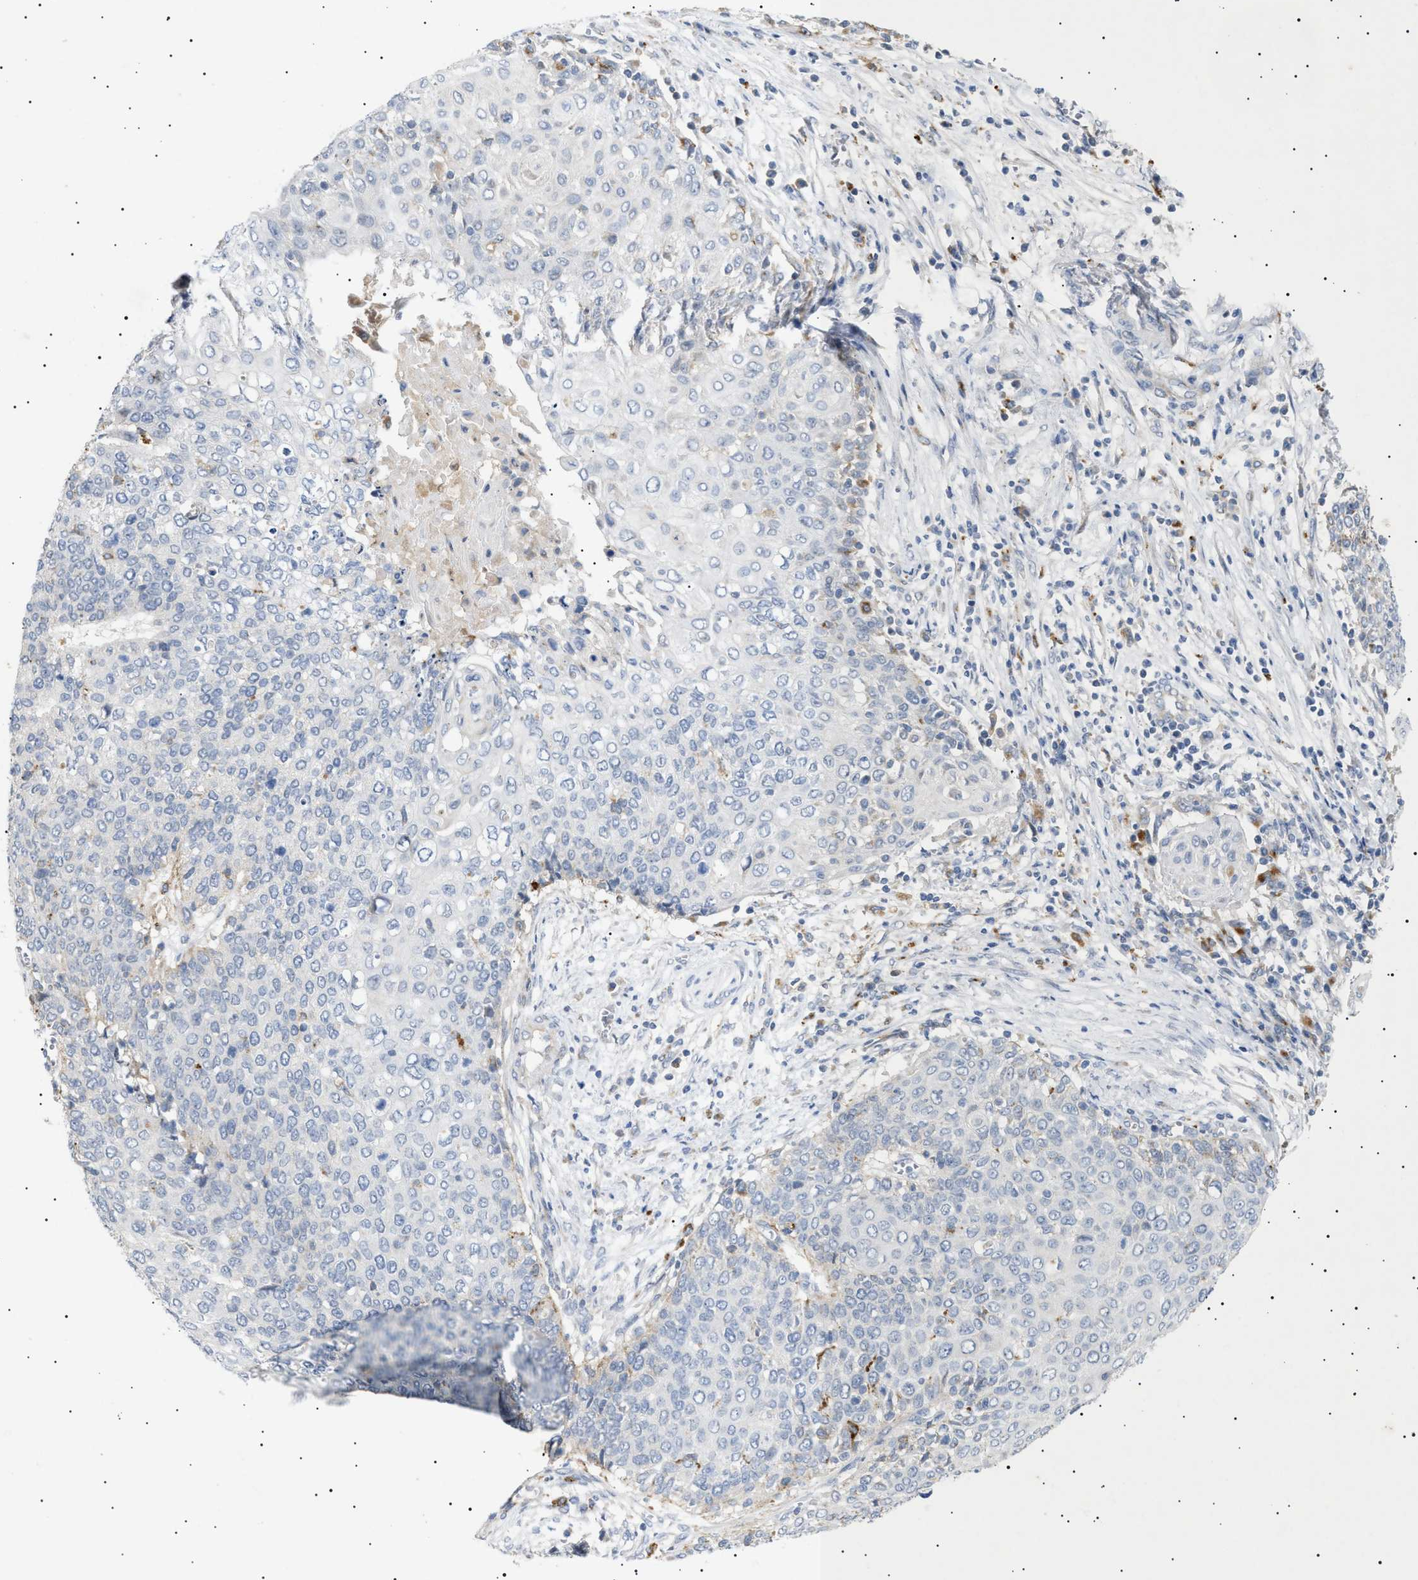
{"staining": {"intensity": "negative", "quantity": "none", "location": "none"}, "tissue": "cervical cancer", "cell_type": "Tumor cells", "image_type": "cancer", "snomed": [{"axis": "morphology", "description": "Squamous cell carcinoma, NOS"}, {"axis": "topography", "description": "Cervix"}], "caption": "Protein analysis of cervical squamous cell carcinoma exhibits no significant staining in tumor cells.", "gene": "SIRT5", "patient": {"sex": "female", "age": 39}}